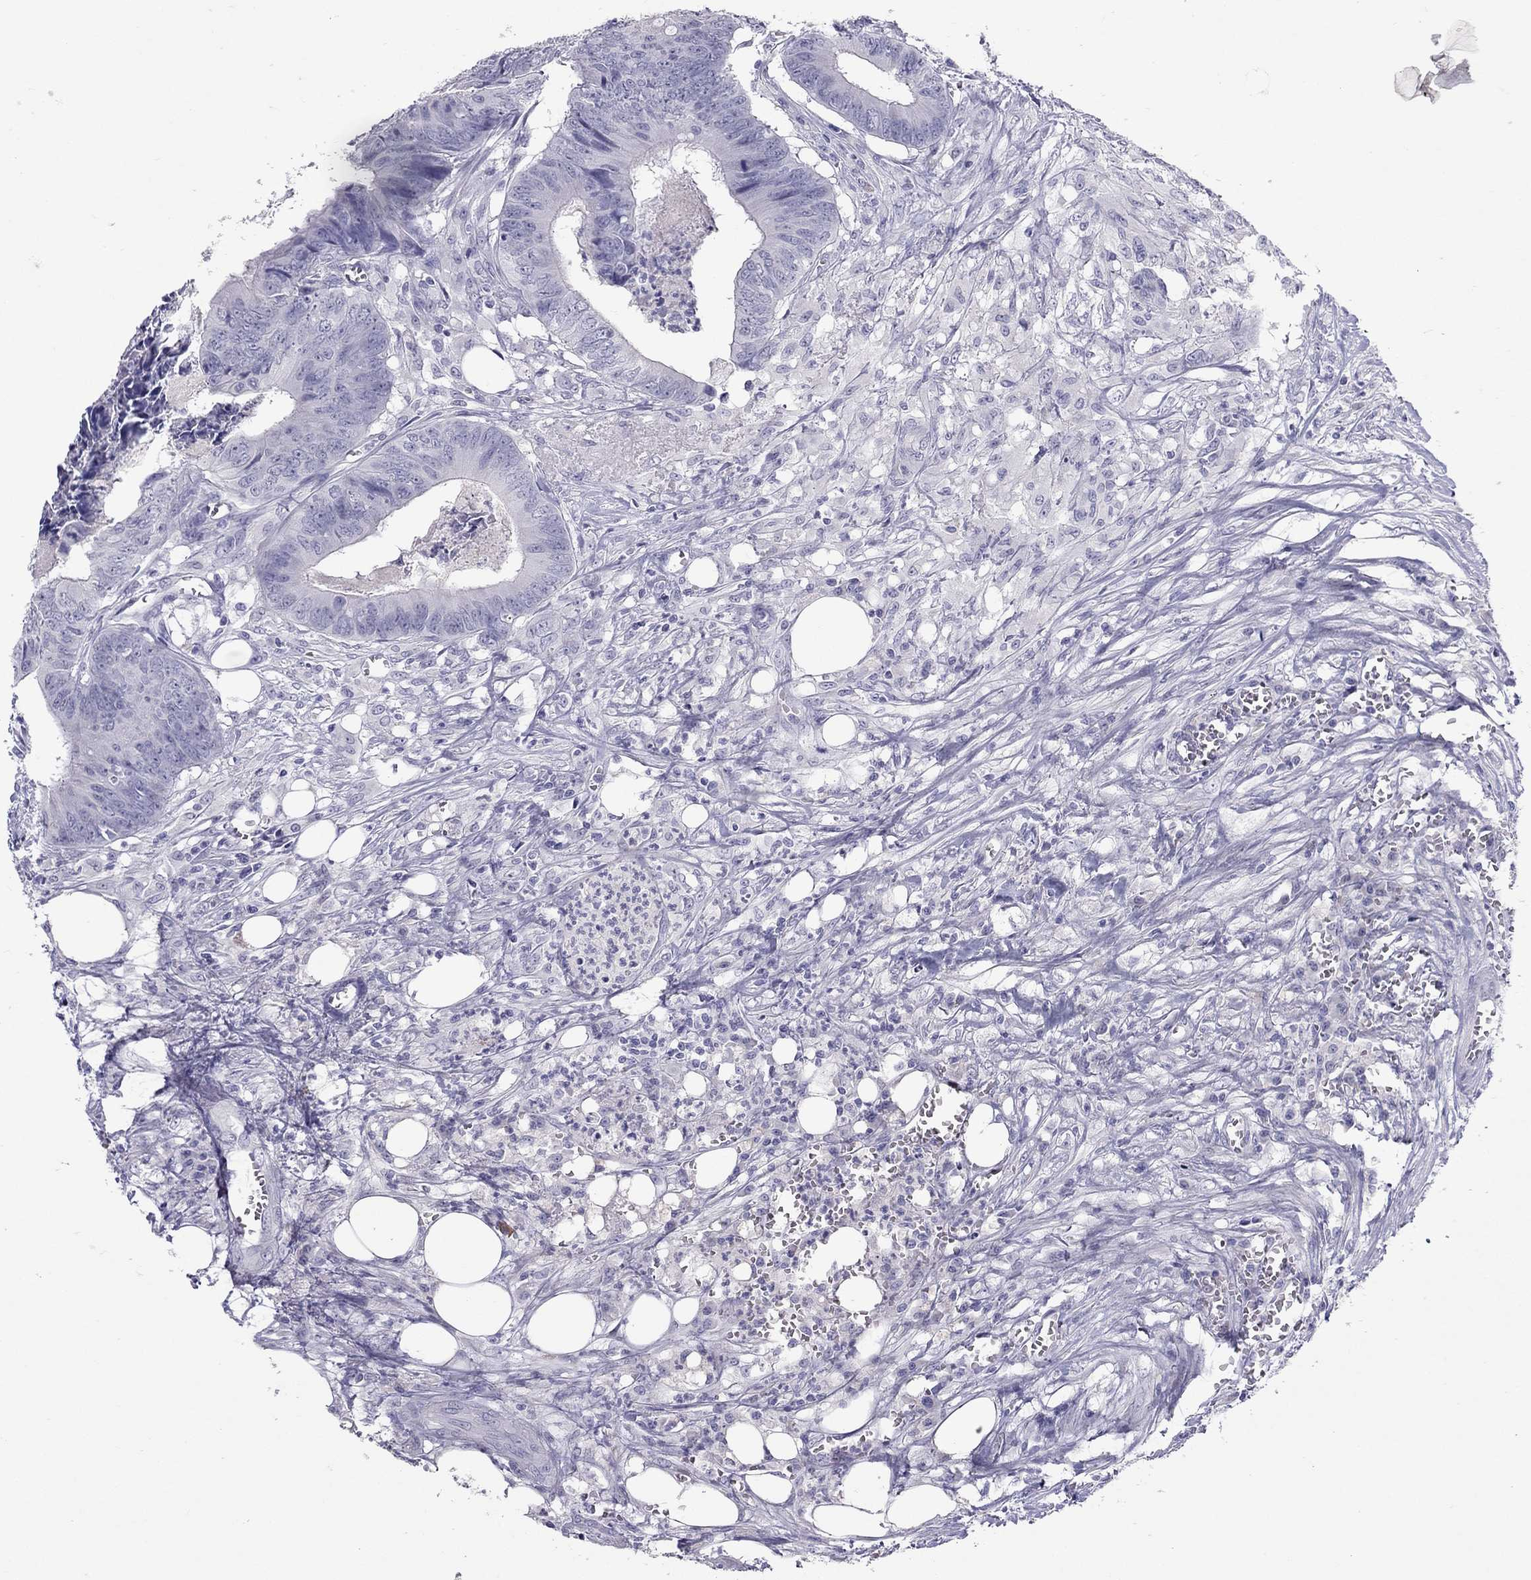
{"staining": {"intensity": "negative", "quantity": "none", "location": "none"}, "tissue": "colorectal cancer", "cell_type": "Tumor cells", "image_type": "cancer", "snomed": [{"axis": "morphology", "description": "Adenocarcinoma, NOS"}, {"axis": "topography", "description": "Colon"}], "caption": "Immunohistochemical staining of colorectal cancer (adenocarcinoma) shows no significant expression in tumor cells.", "gene": "MUC16", "patient": {"sex": "male", "age": 84}}